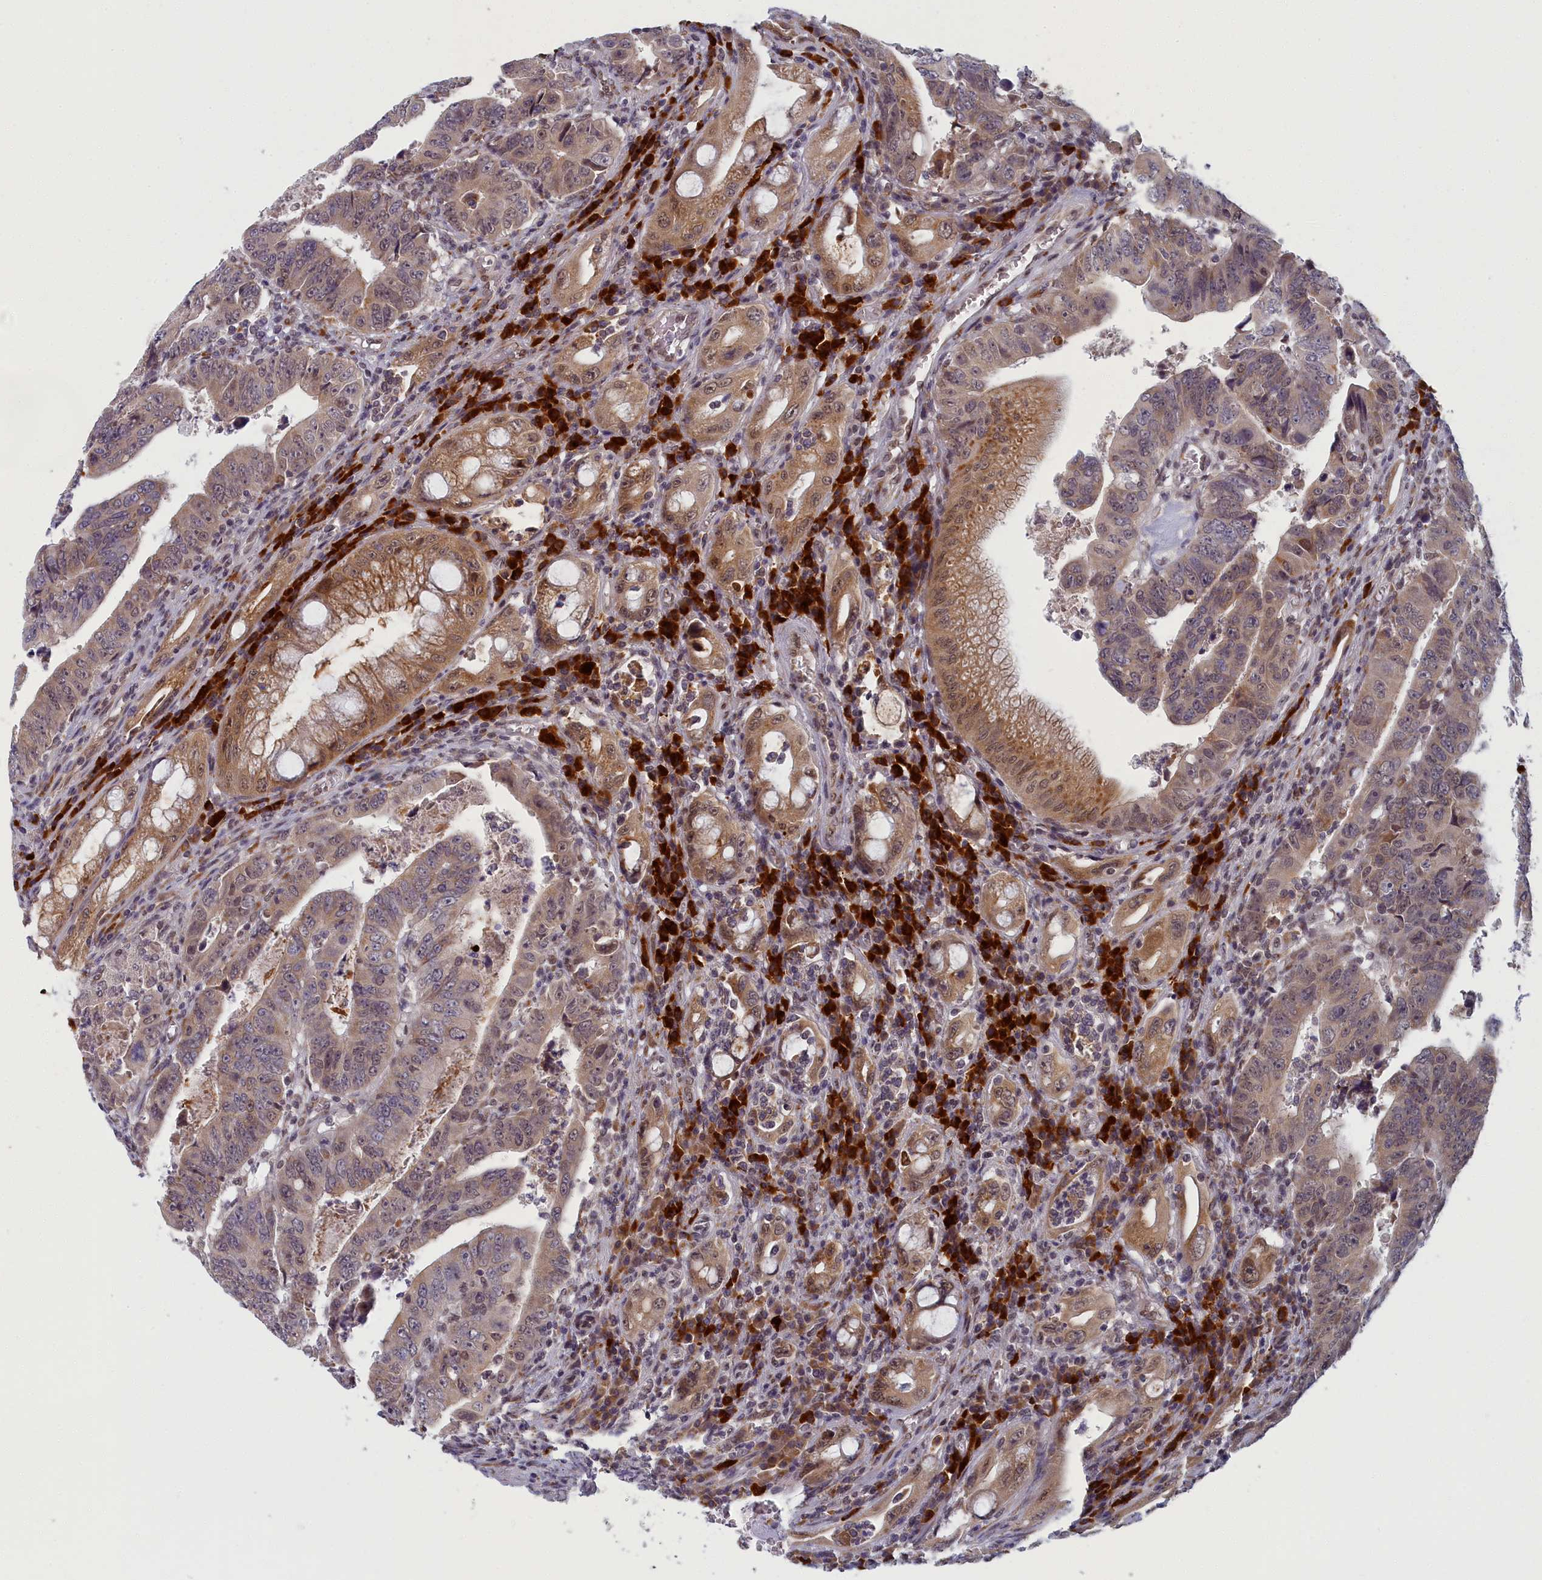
{"staining": {"intensity": "weak", "quantity": ">75%", "location": "cytoplasmic/membranous,nuclear"}, "tissue": "colorectal cancer", "cell_type": "Tumor cells", "image_type": "cancer", "snomed": [{"axis": "morphology", "description": "Normal tissue, NOS"}, {"axis": "morphology", "description": "Adenocarcinoma, NOS"}, {"axis": "topography", "description": "Rectum"}], "caption": "About >75% of tumor cells in adenocarcinoma (colorectal) show weak cytoplasmic/membranous and nuclear protein staining as visualized by brown immunohistochemical staining.", "gene": "DNAJC17", "patient": {"sex": "female", "age": 65}}